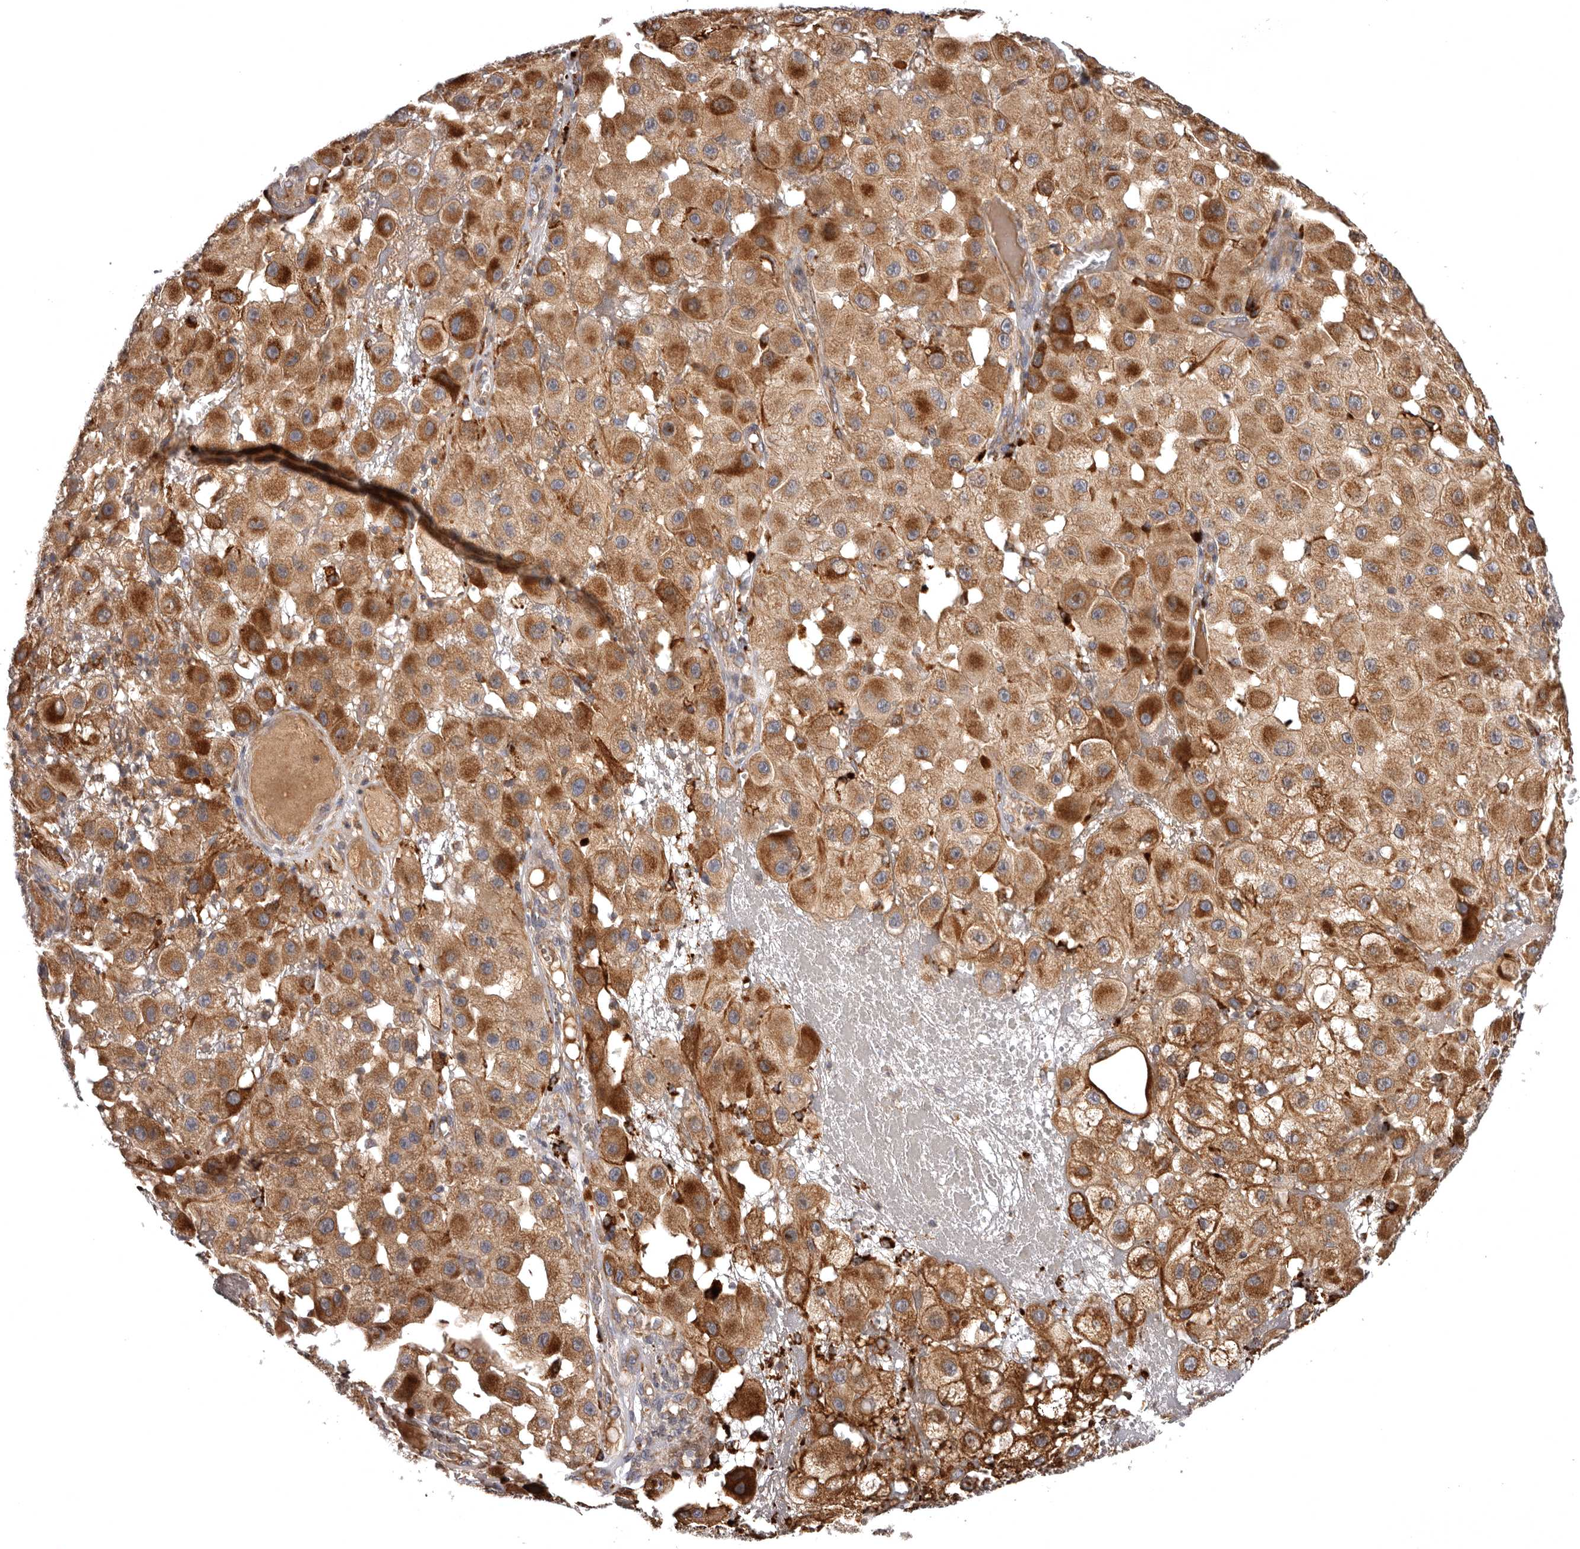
{"staining": {"intensity": "moderate", "quantity": ">75%", "location": "cytoplasmic/membranous"}, "tissue": "melanoma", "cell_type": "Tumor cells", "image_type": "cancer", "snomed": [{"axis": "morphology", "description": "Malignant melanoma, NOS"}, {"axis": "topography", "description": "Skin"}], "caption": "Protein analysis of malignant melanoma tissue exhibits moderate cytoplasmic/membranous staining in about >75% of tumor cells. Immunohistochemistry (ihc) stains the protein of interest in brown and the nuclei are stained blue.", "gene": "ADCY2", "patient": {"sex": "female", "age": 81}}